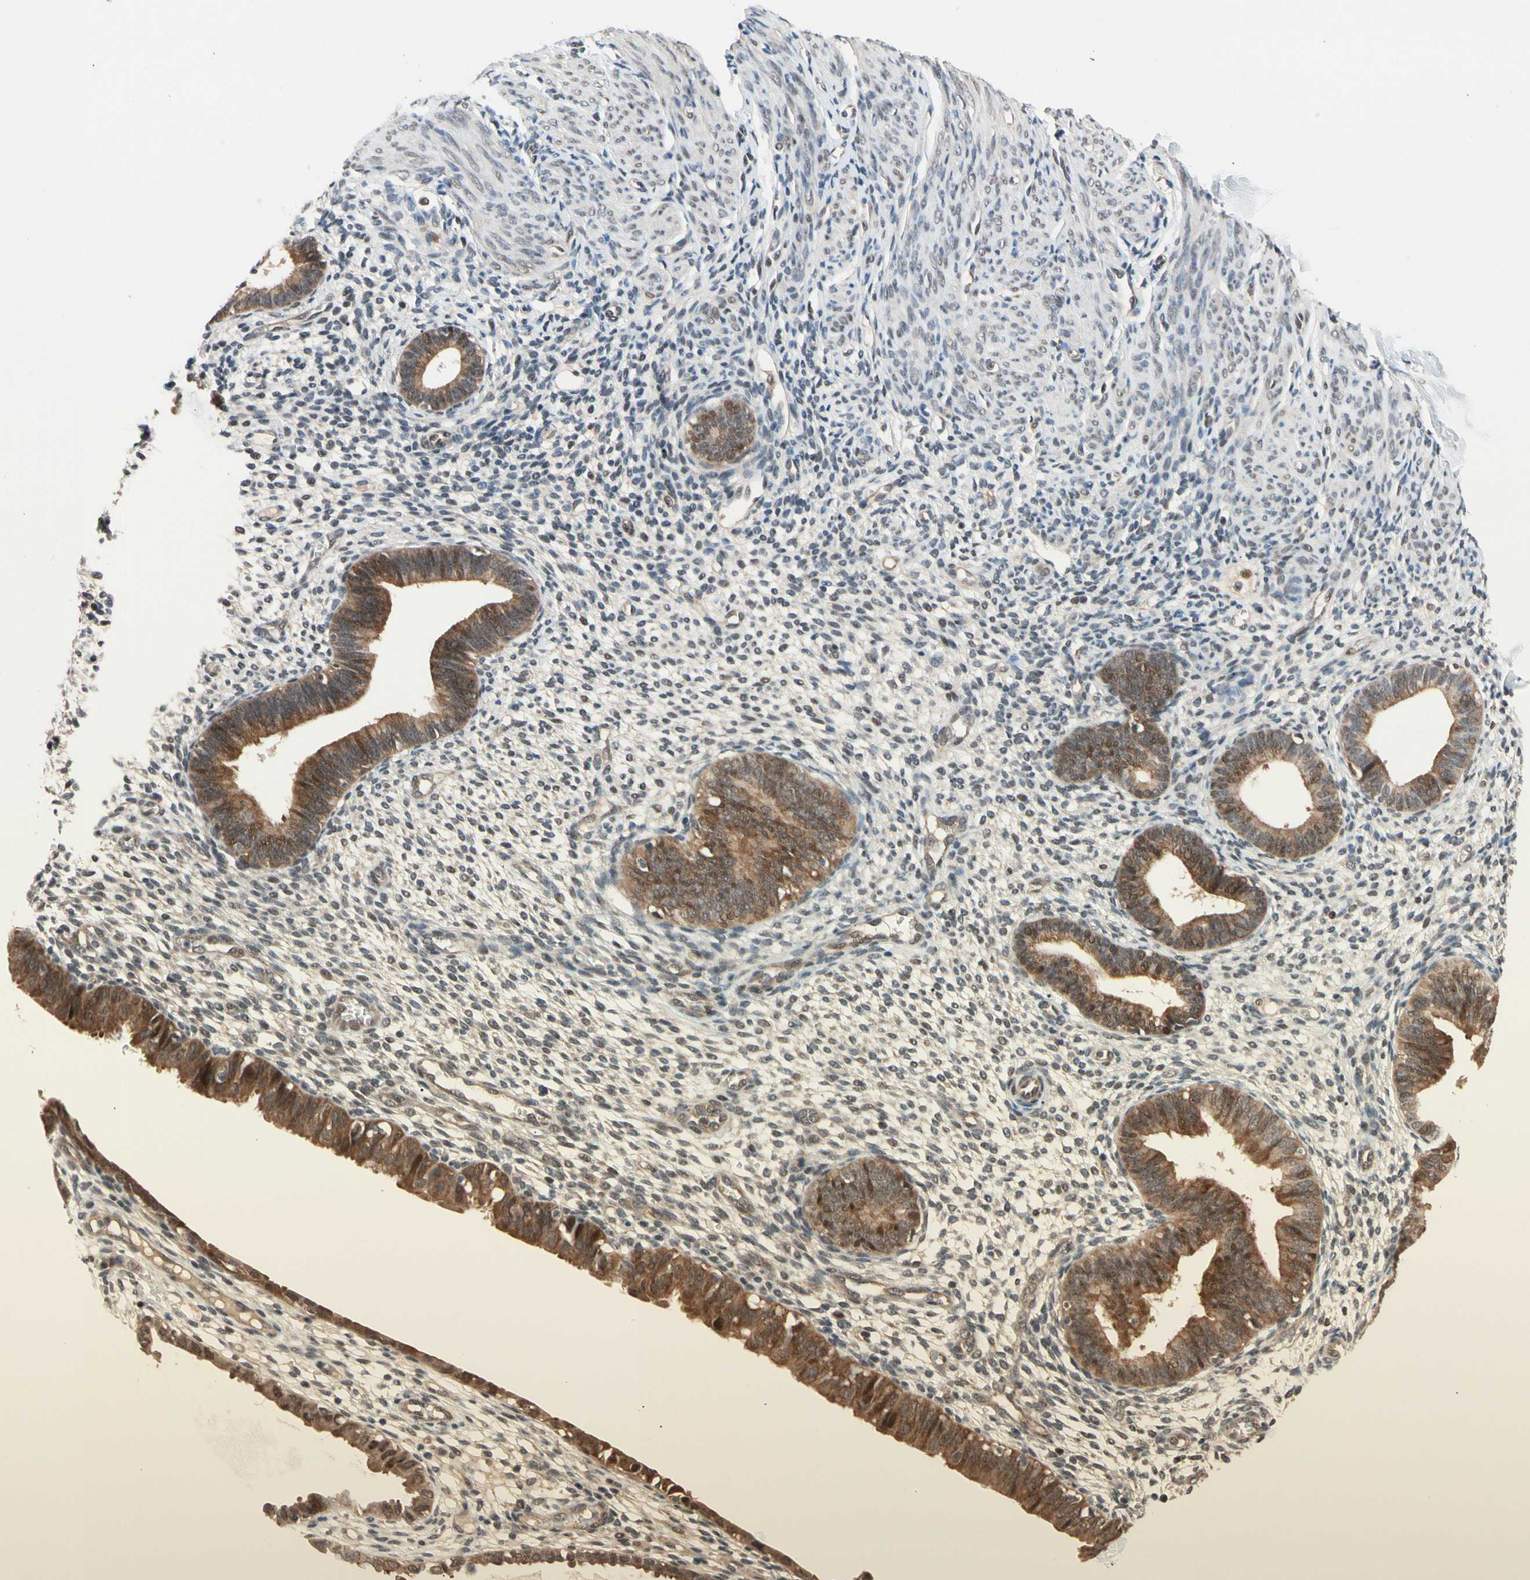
{"staining": {"intensity": "weak", "quantity": "25%-75%", "location": "cytoplasmic/membranous"}, "tissue": "endometrium", "cell_type": "Cells in endometrial stroma", "image_type": "normal", "snomed": [{"axis": "morphology", "description": "Normal tissue, NOS"}, {"axis": "topography", "description": "Endometrium"}], "caption": "DAB (3,3'-diaminobenzidine) immunohistochemical staining of normal endometrium shows weak cytoplasmic/membranous protein staining in about 25%-75% of cells in endometrial stroma.", "gene": "NGEF", "patient": {"sex": "female", "age": 61}}